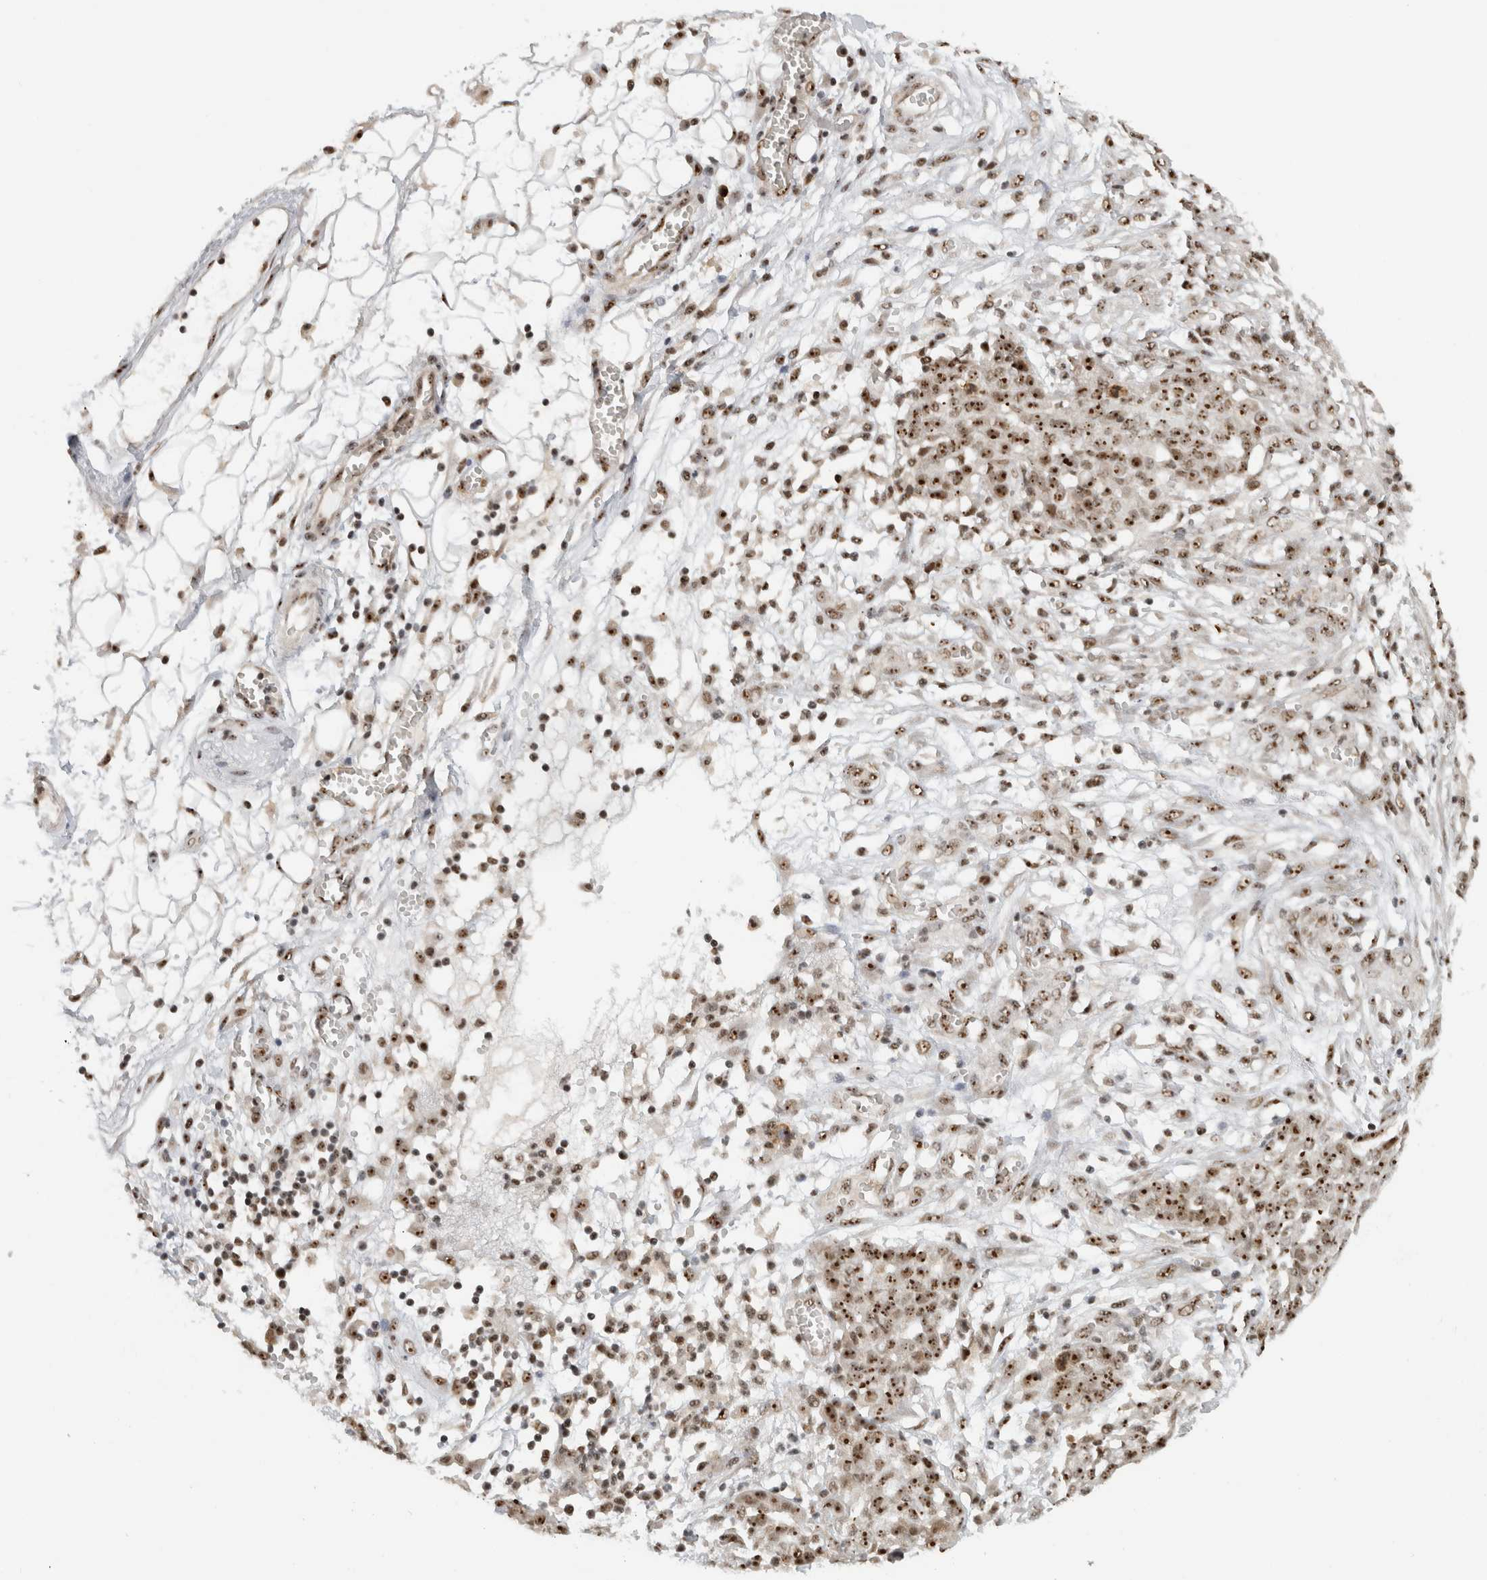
{"staining": {"intensity": "strong", "quantity": ">75%", "location": "nuclear"}, "tissue": "ovarian cancer", "cell_type": "Tumor cells", "image_type": "cancer", "snomed": [{"axis": "morphology", "description": "Cystadenocarcinoma, serous, NOS"}, {"axis": "topography", "description": "Soft tissue"}, {"axis": "topography", "description": "Ovary"}], "caption": "Protein expression by immunohistochemistry (IHC) shows strong nuclear expression in approximately >75% of tumor cells in ovarian cancer.", "gene": "EBNA1BP2", "patient": {"sex": "female", "age": 57}}